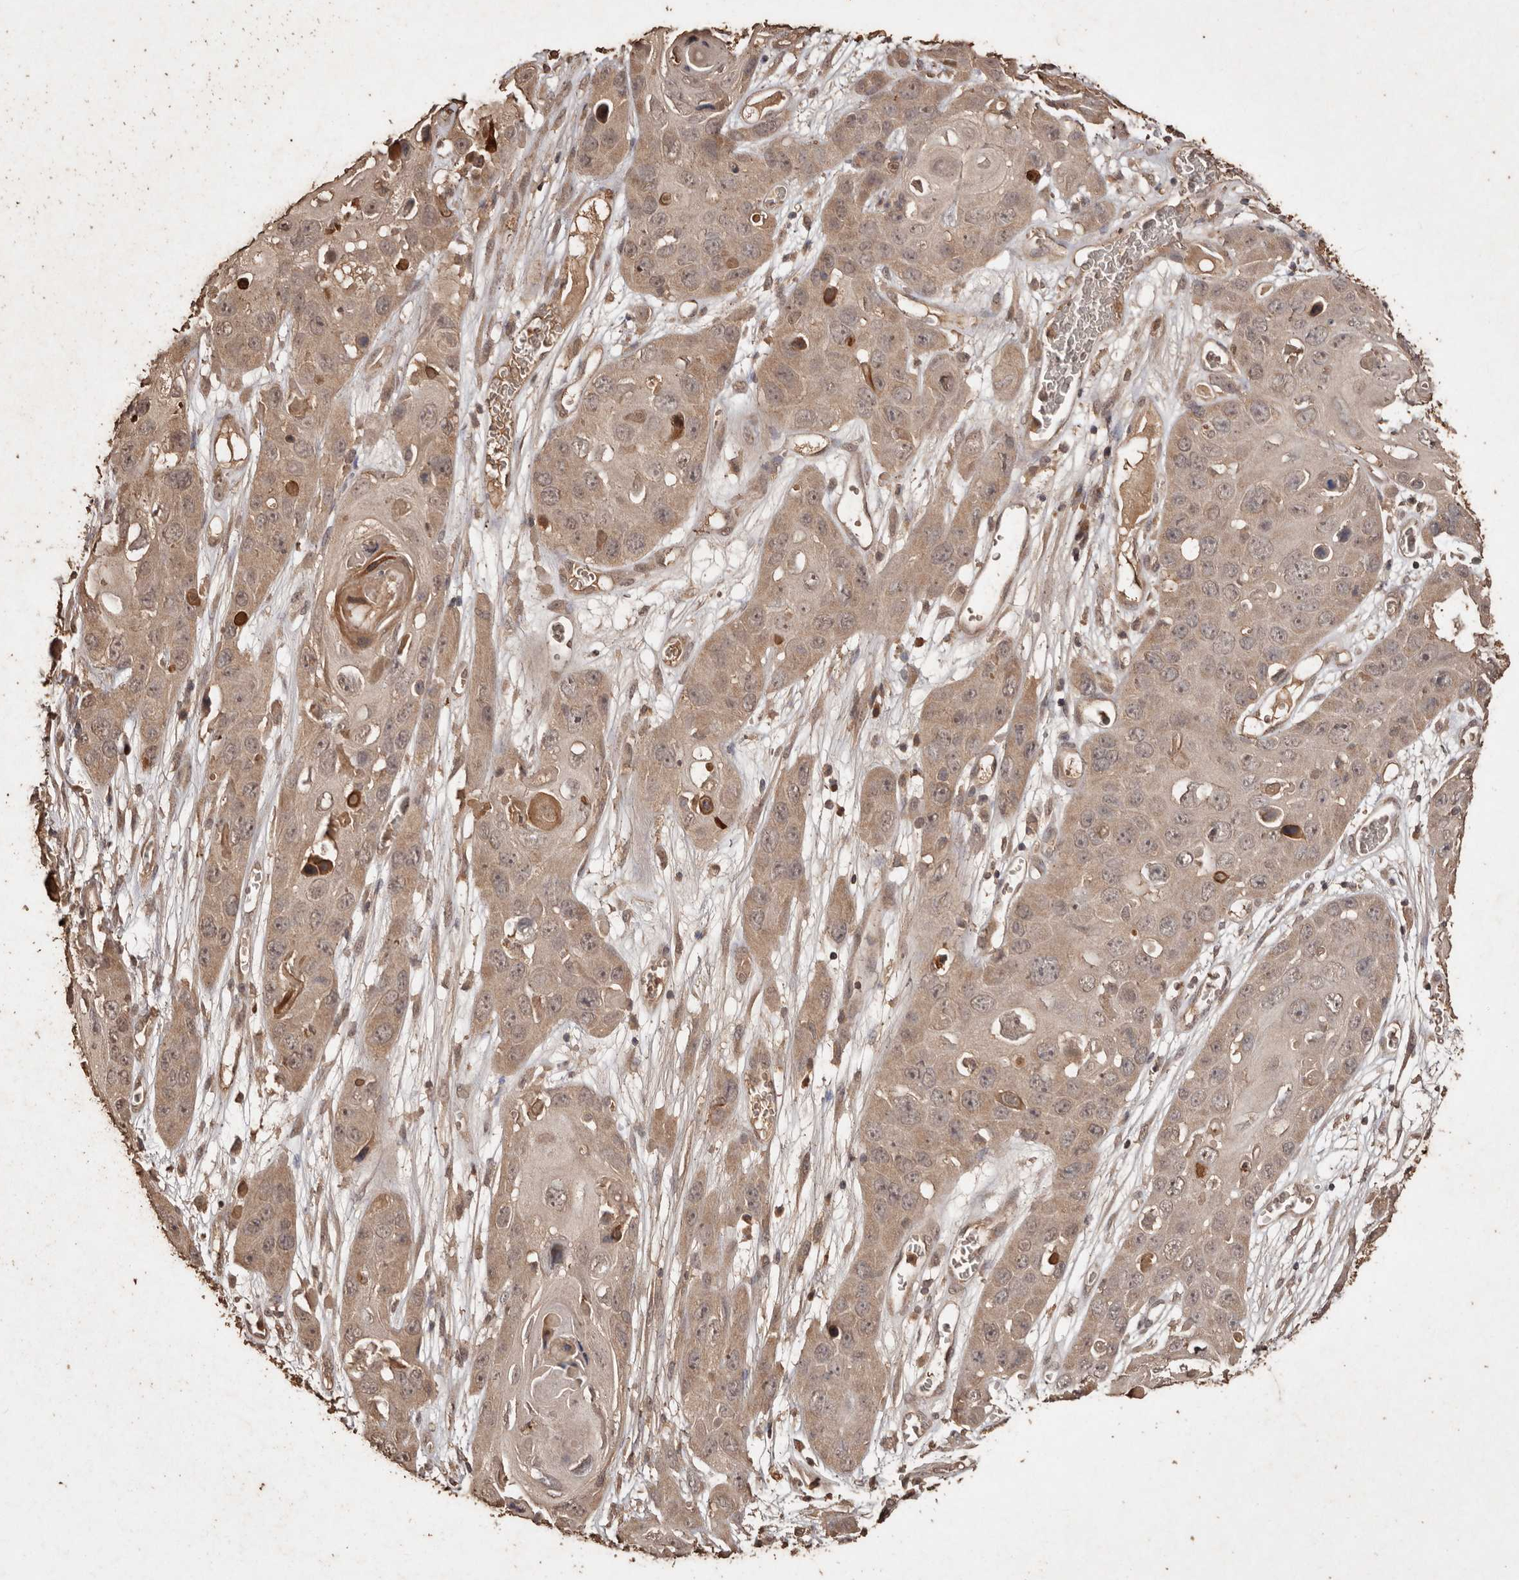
{"staining": {"intensity": "moderate", "quantity": ">75%", "location": "cytoplasmic/membranous"}, "tissue": "skin cancer", "cell_type": "Tumor cells", "image_type": "cancer", "snomed": [{"axis": "morphology", "description": "Squamous cell carcinoma, NOS"}, {"axis": "topography", "description": "Skin"}], "caption": "Brown immunohistochemical staining in squamous cell carcinoma (skin) displays moderate cytoplasmic/membranous expression in approximately >75% of tumor cells. (DAB (3,3'-diaminobenzidine) = brown stain, brightfield microscopy at high magnification).", "gene": "PKDCC", "patient": {"sex": "male", "age": 55}}